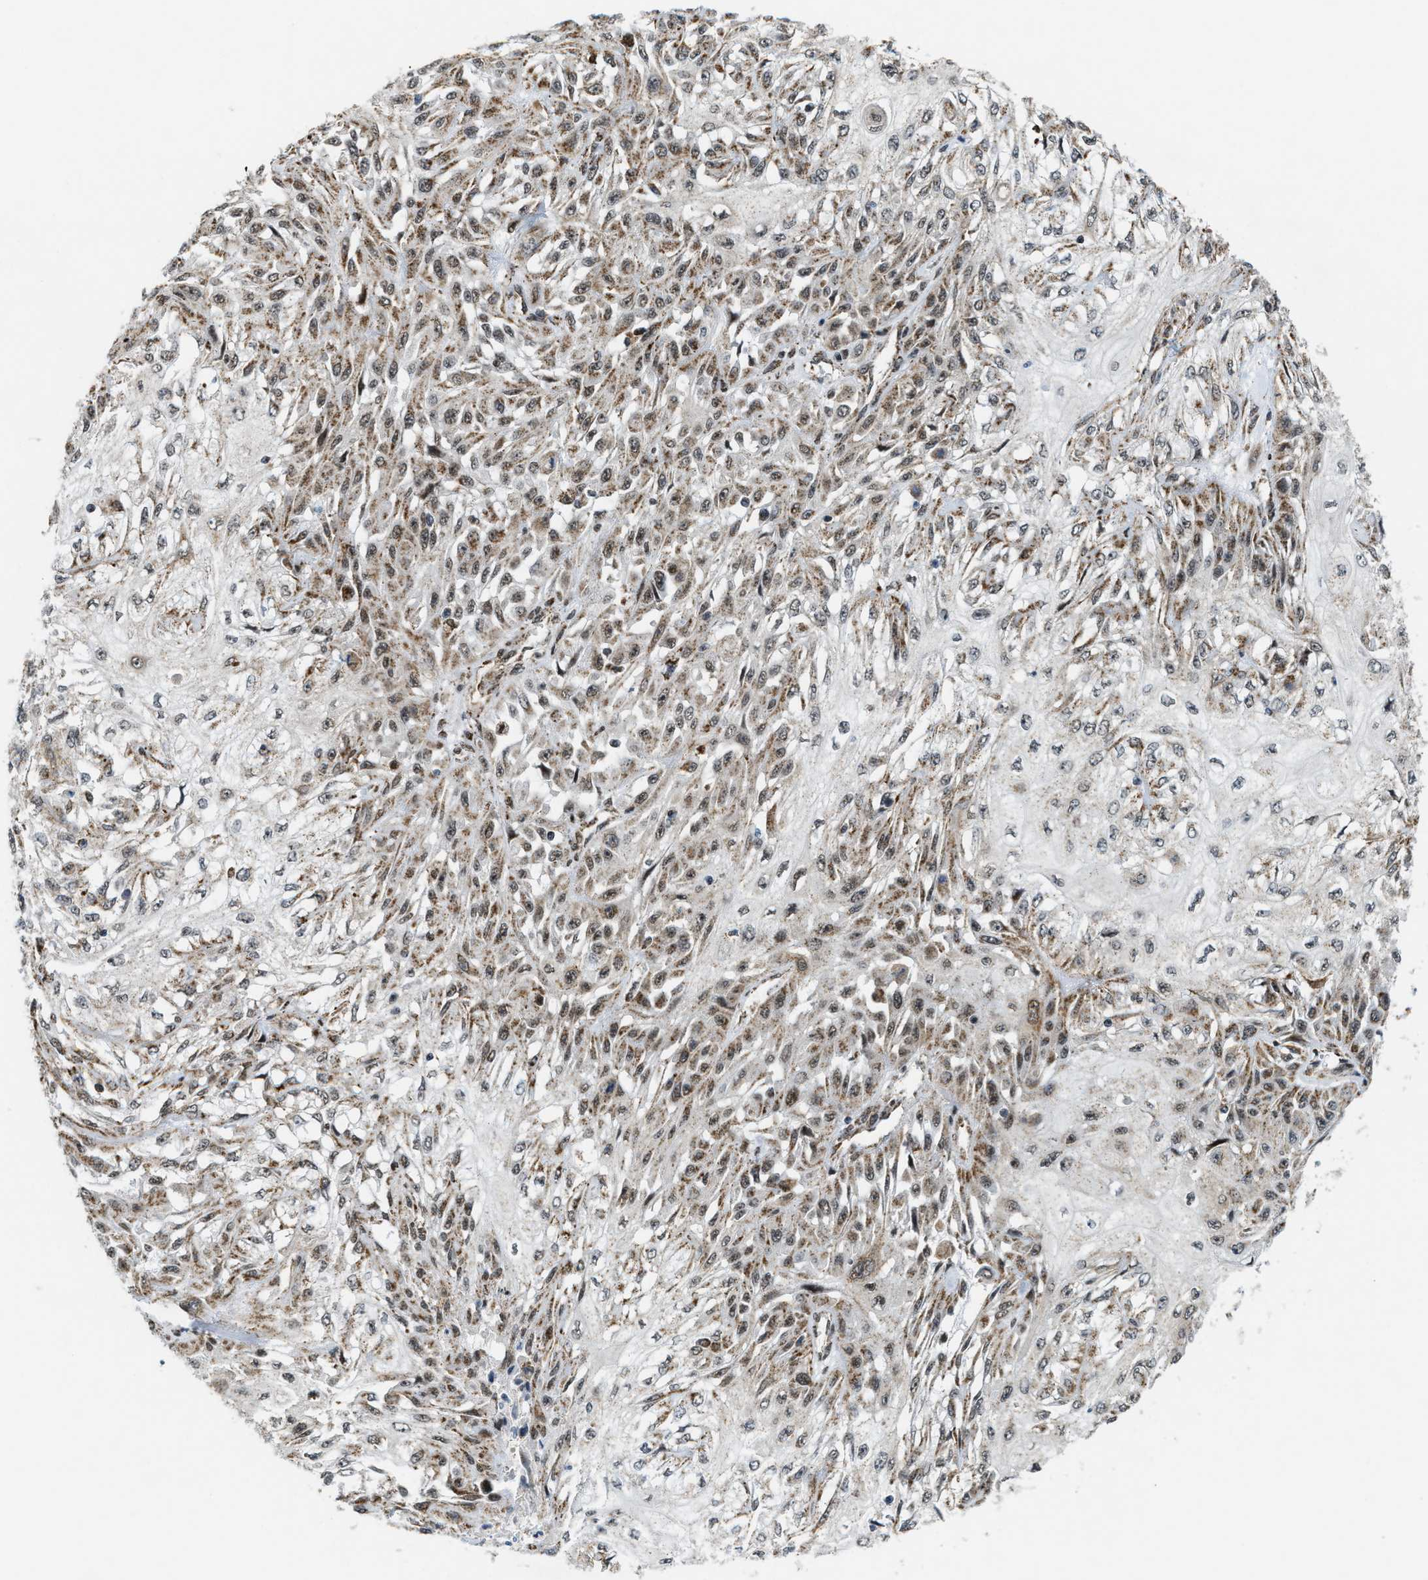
{"staining": {"intensity": "moderate", "quantity": ">75%", "location": "cytoplasmic/membranous"}, "tissue": "skin cancer", "cell_type": "Tumor cells", "image_type": "cancer", "snomed": [{"axis": "morphology", "description": "Squamous cell carcinoma, NOS"}, {"axis": "morphology", "description": "Squamous cell carcinoma, metastatic, NOS"}, {"axis": "topography", "description": "Skin"}, {"axis": "topography", "description": "Lymph node"}], "caption": "A brown stain shows moderate cytoplasmic/membranous positivity of a protein in skin cancer tumor cells. The staining is performed using DAB brown chromogen to label protein expression. The nuclei are counter-stained blue using hematoxylin.", "gene": "HIBADH", "patient": {"sex": "male", "age": 75}}